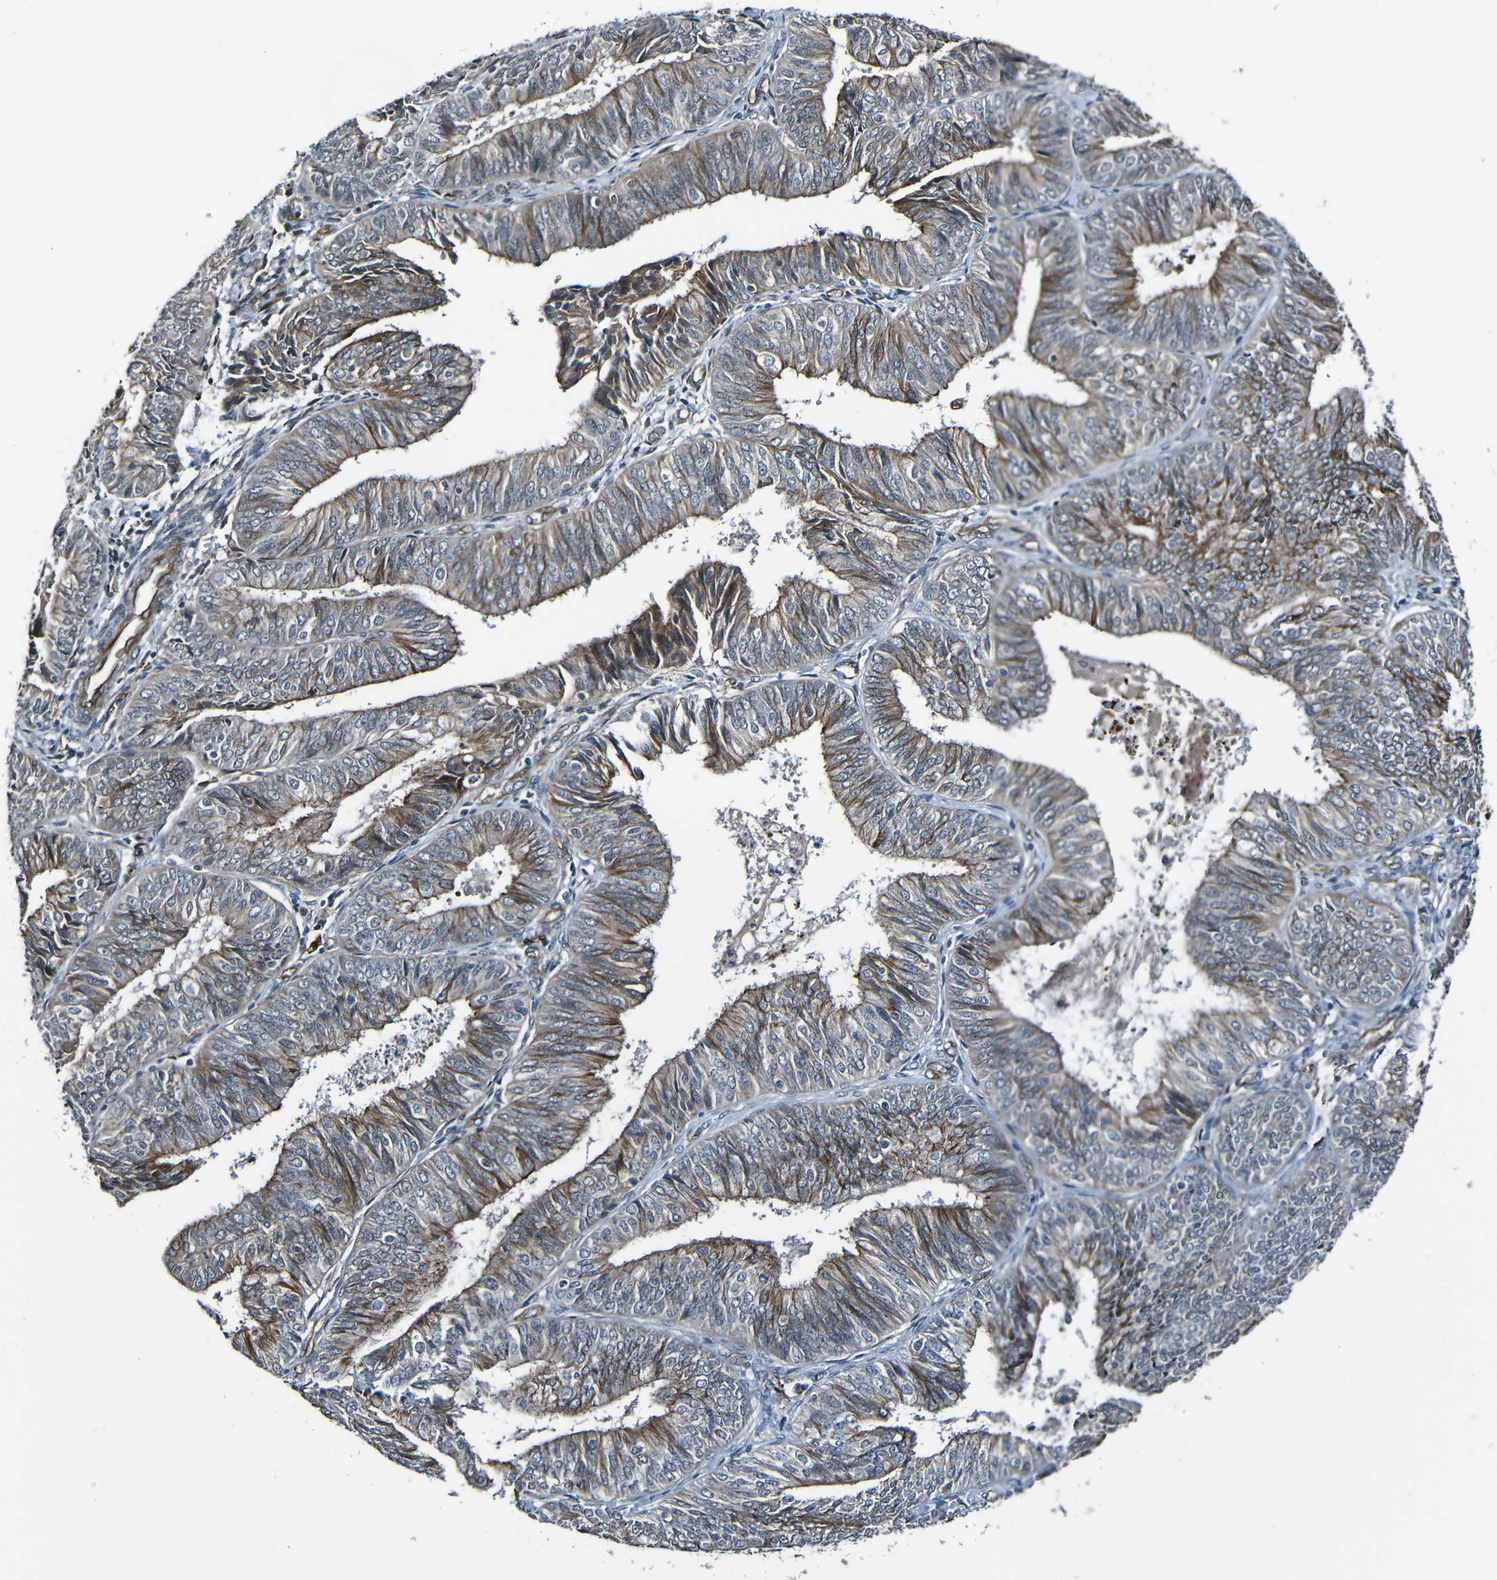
{"staining": {"intensity": "moderate", "quantity": "25%-75%", "location": "cytoplasmic/membranous"}, "tissue": "endometrial cancer", "cell_type": "Tumor cells", "image_type": "cancer", "snomed": [{"axis": "morphology", "description": "Adenocarcinoma, NOS"}, {"axis": "topography", "description": "Endometrium"}], "caption": "A brown stain highlights moderate cytoplasmic/membranous positivity of a protein in human endometrial cancer tumor cells.", "gene": "LGR5", "patient": {"sex": "female", "age": 58}}